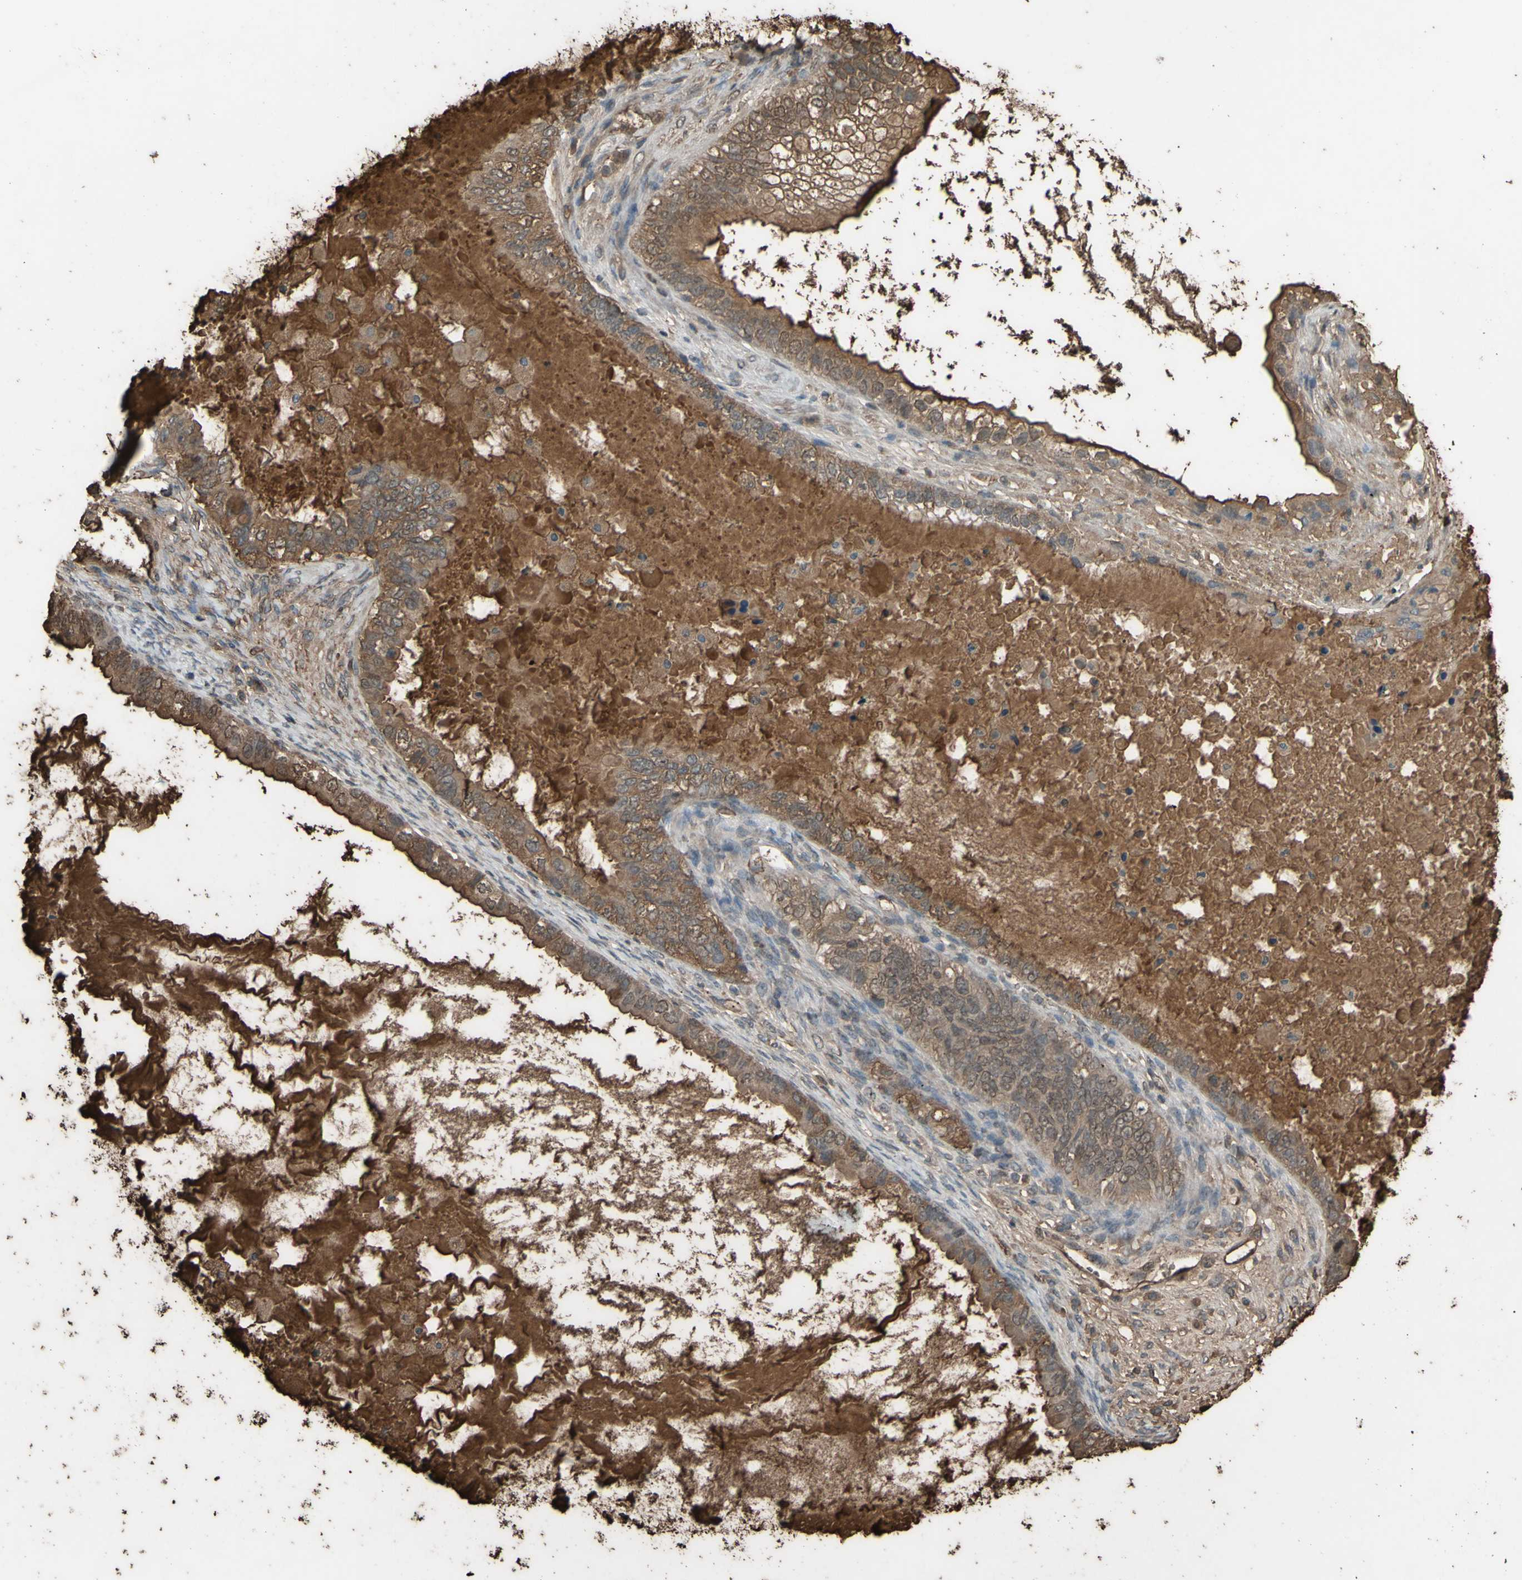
{"staining": {"intensity": "moderate", "quantity": "25%-75%", "location": "cytoplasmic/membranous"}, "tissue": "ovarian cancer", "cell_type": "Tumor cells", "image_type": "cancer", "snomed": [{"axis": "morphology", "description": "Cystadenocarcinoma, mucinous, NOS"}, {"axis": "topography", "description": "Ovary"}], "caption": "This is a micrograph of immunohistochemistry staining of ovarian mucinous cystadenocarcinoma, which shows moderate staining in the cytoplasmic/membranous of tumor cells.", "gene": "PTGDS", "patient": {"sex": "female", "age": 80}}